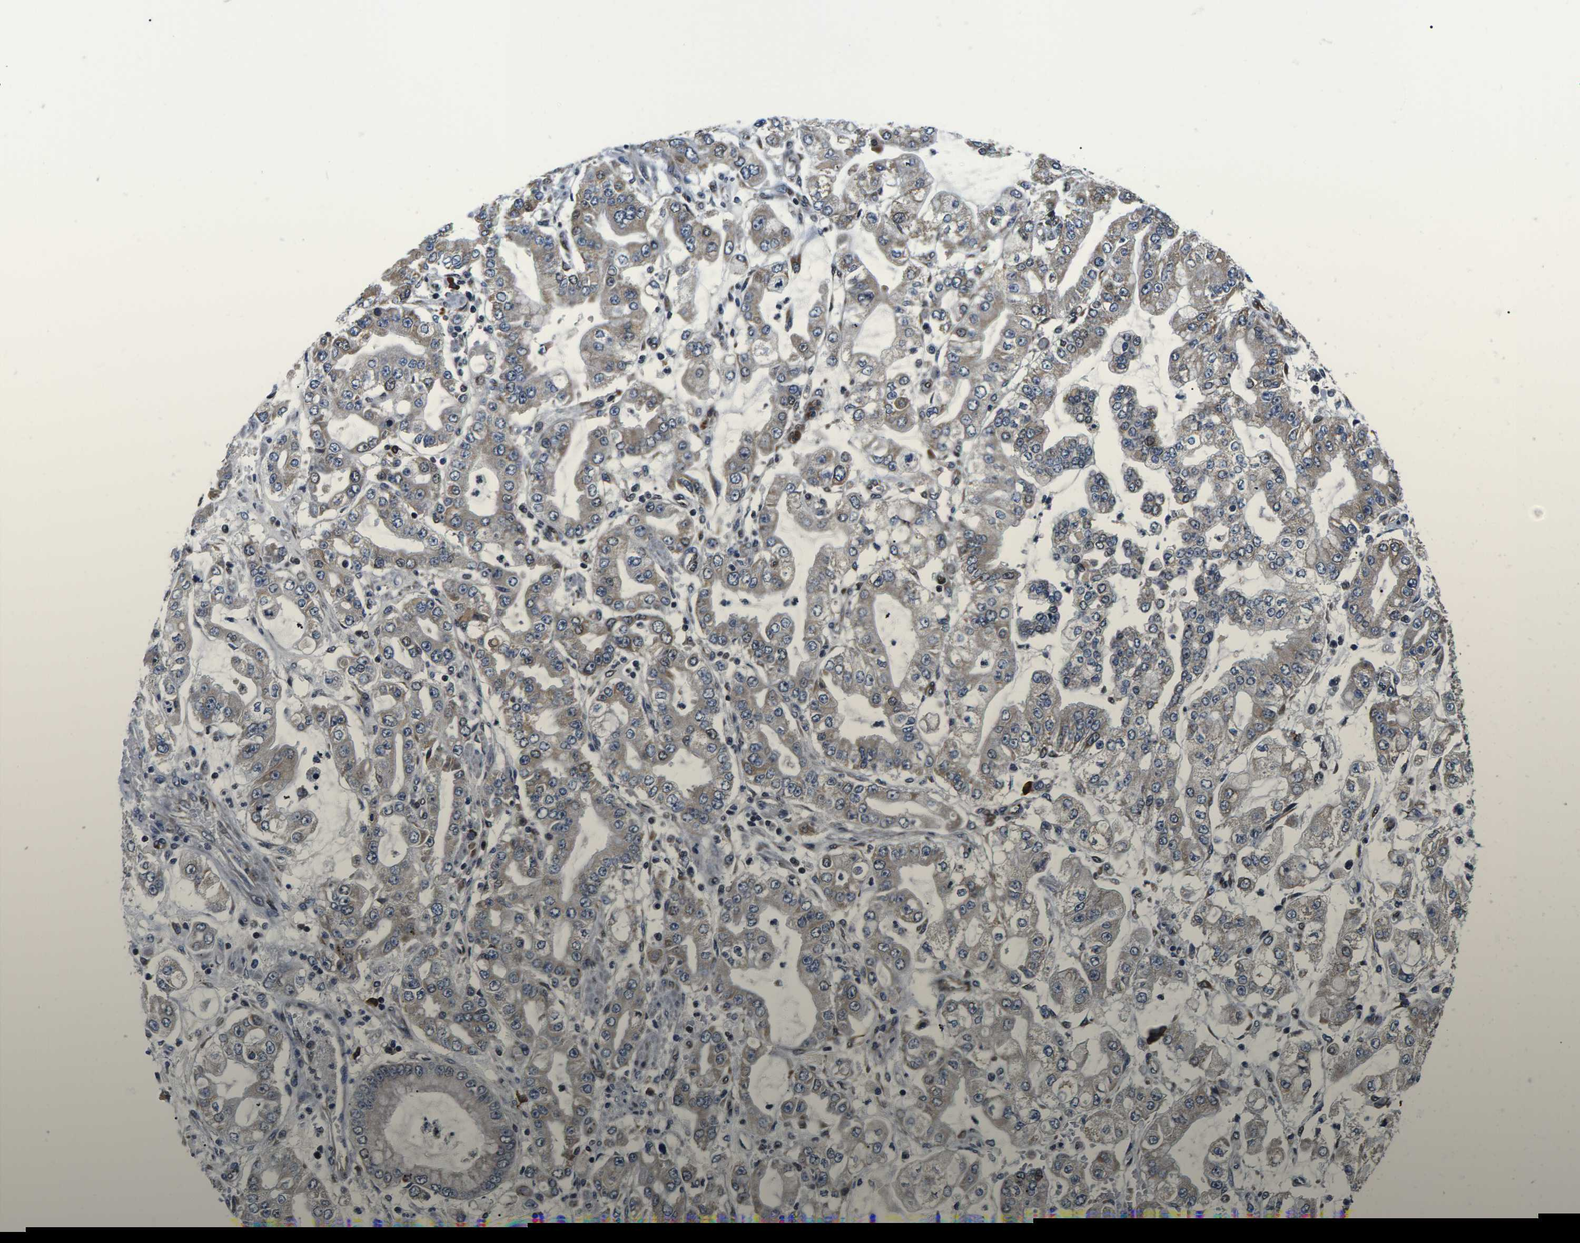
{"staining": {"intensity": "weak", "quantity": "<25%", "location": "cytoplasmic/membranous"}, "tissue": "stomach cancer", "cell_type": "Tumor cells", "image_type": "cancer", "snomed": [{"axis": "morphology", "description": "Adenocarcinoma, NOS"}, {"axis": "topography", "description": "Stomach"}], "caption": "Immunohistochemical staining of human stomach cancer displays no significant positivity in tumor cells. (Brightfield microscopy of DAB (3,3'-diaminobenzidine) IHC at high magnification).", "gene": "CCNE1", "patient": {"sex": "male", "age": 76}}